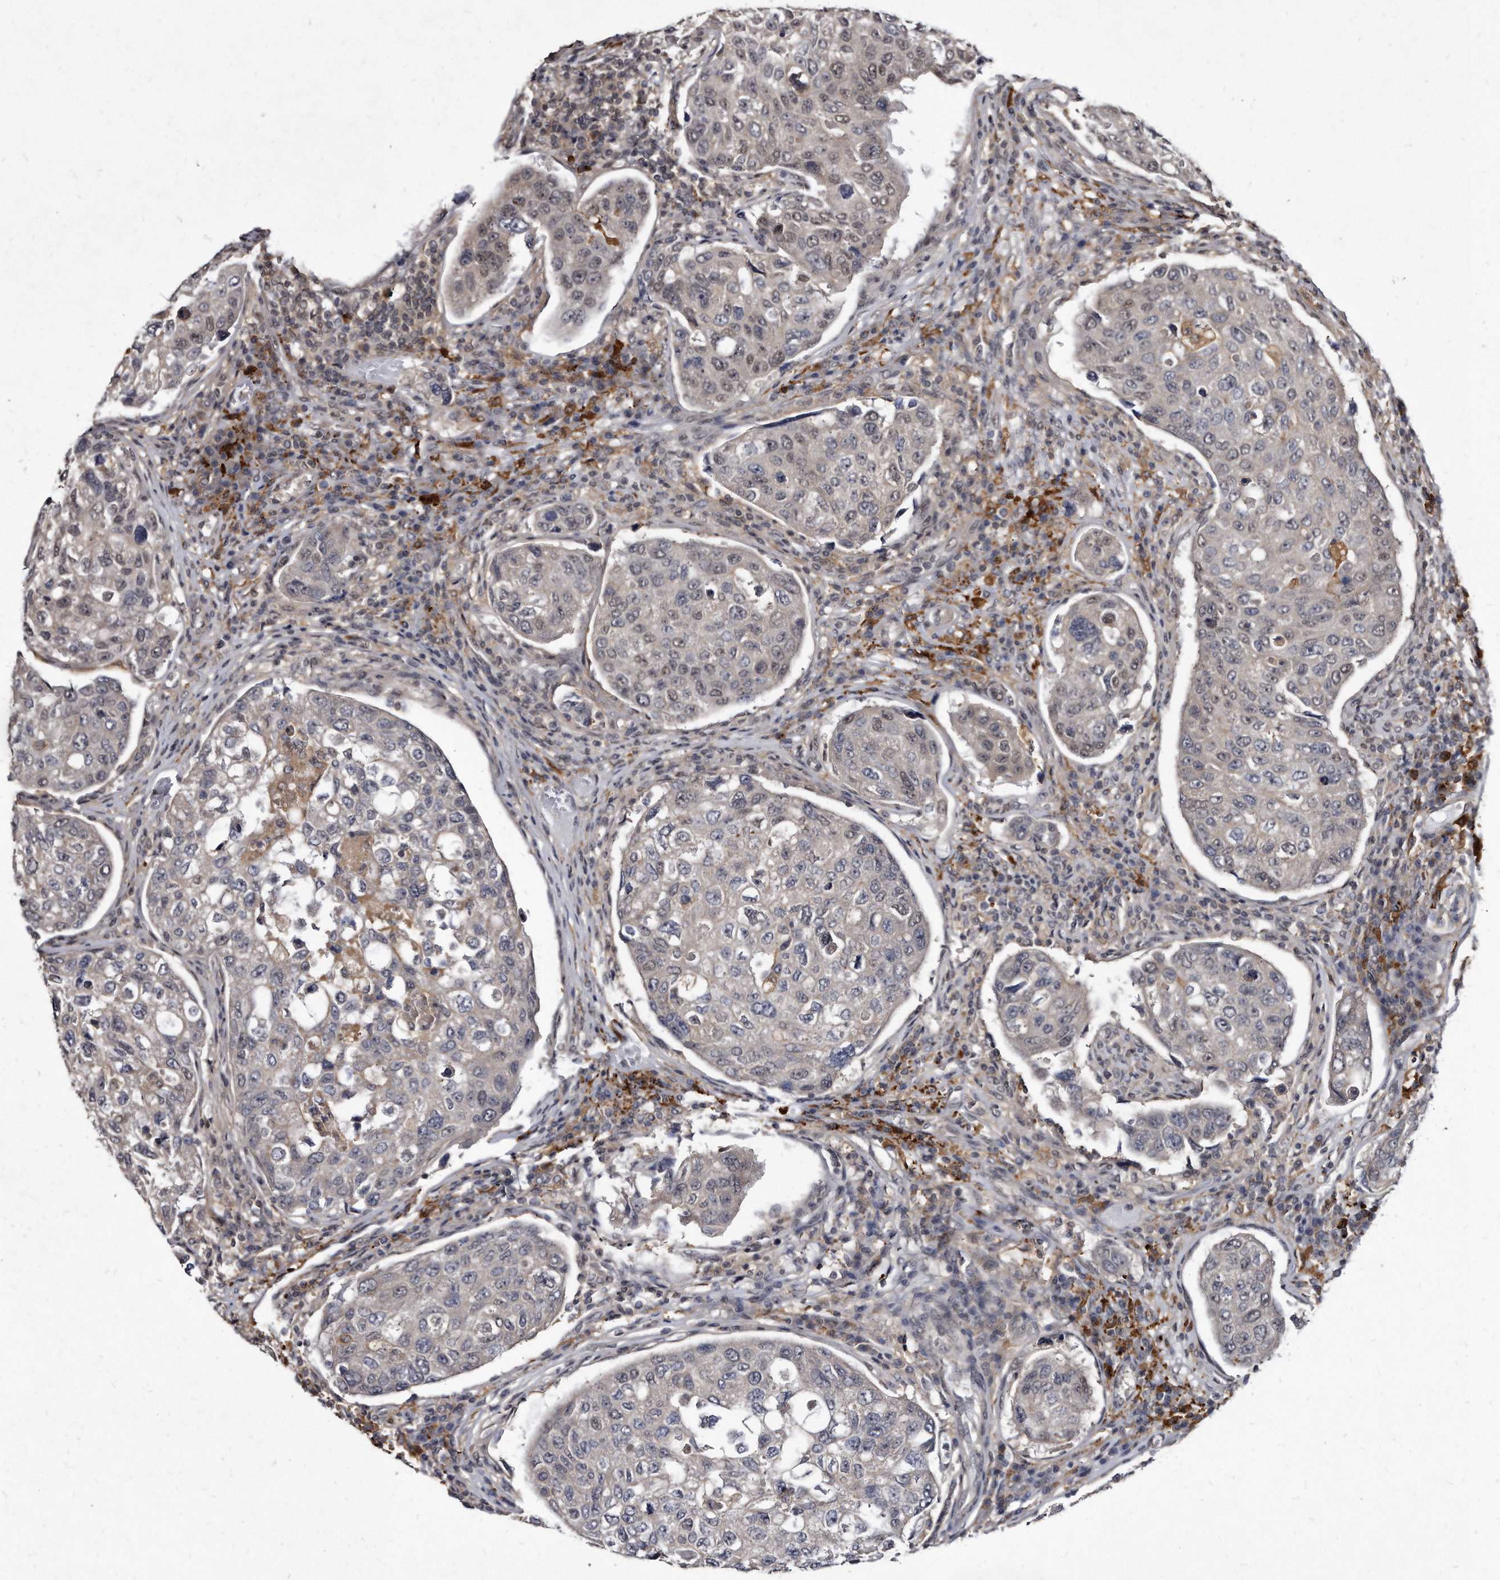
{"staining": {"intensity": "weak", "quantity": "<25%", "location": "nuclear"}, "tissue": "urothelial cancer", "cell_type": "Tumor cells", "image_type": "cancer", "snomed": [{"axis": "morphology", "description": "Urothelial carcinoma, High grade"}, {"axis": "topography", "description": "Lymph node"}, {"axis": "topography", "description": "Urinary bladder"}], "caption": "The photomicrograph displays no staining of tumor cells in urothelial cancer.", "gene": "KLHDC3", "patient": {"sex": "male", "age": 51}}